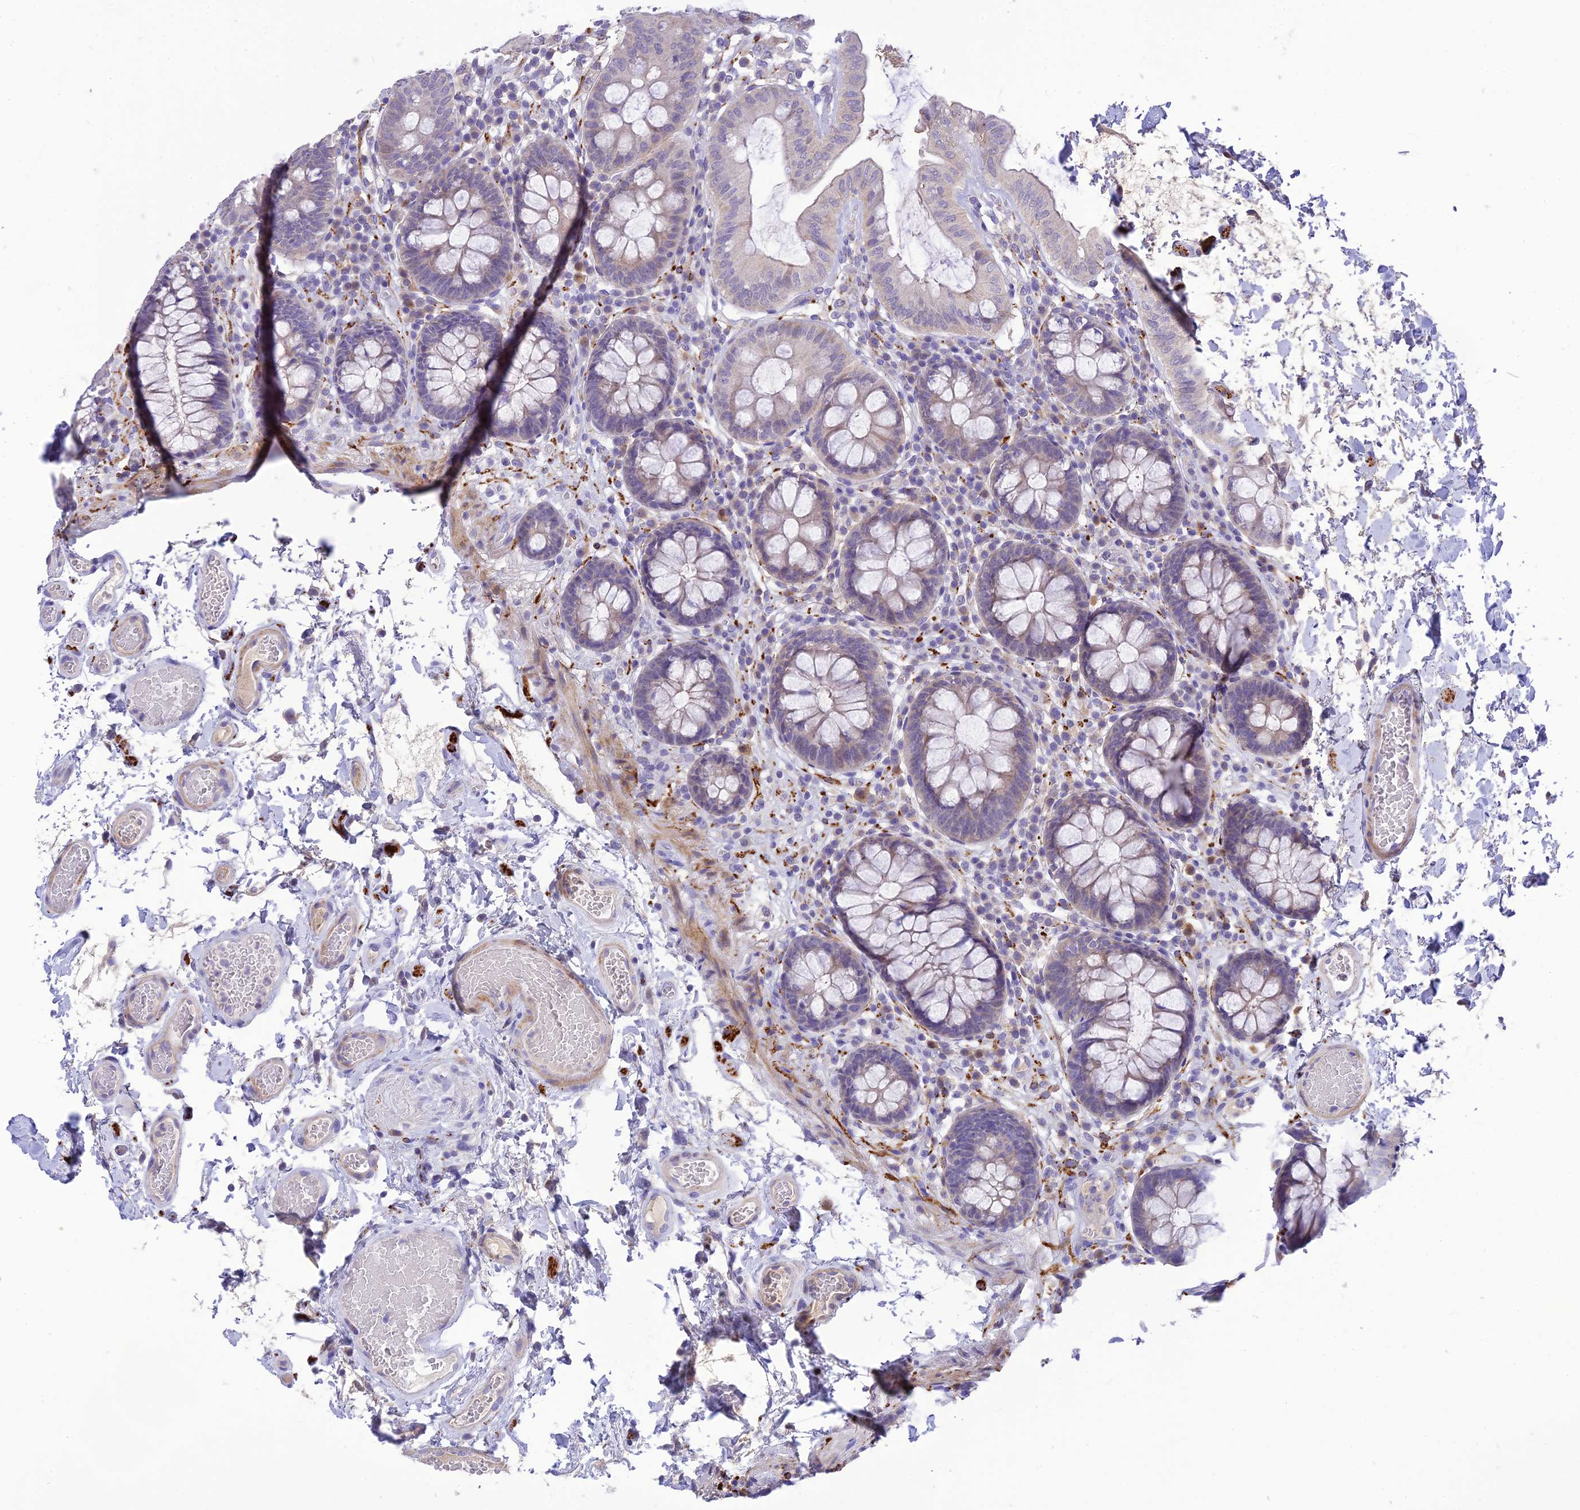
{"staining": {"intensity": "weak", "quantity": ">75%", "location": "cytoplasmic/membranous"}, "tissue": "colon", "cell_type": "Endothelial cells", "image_type": "normal", "snomed": [{"axis": "morphology", "description": "Normal tissue, NOS"}, {"axis": "topography", "description": "Colon"}], "caption": "The photomicrograph exhibits immunohistochemical staining of benign colon. There is weak cytoplasmic/membranous staining is identified in approximately >75% of endothelial cells. The staining was performed using DAB (3,3'-diaminobenzidine), with brown indicating positive protein expression. Nuclei are stained blue with hematoxylin.", "gene": "XPO7", "patient": {"sex": "male", "age": 84}}